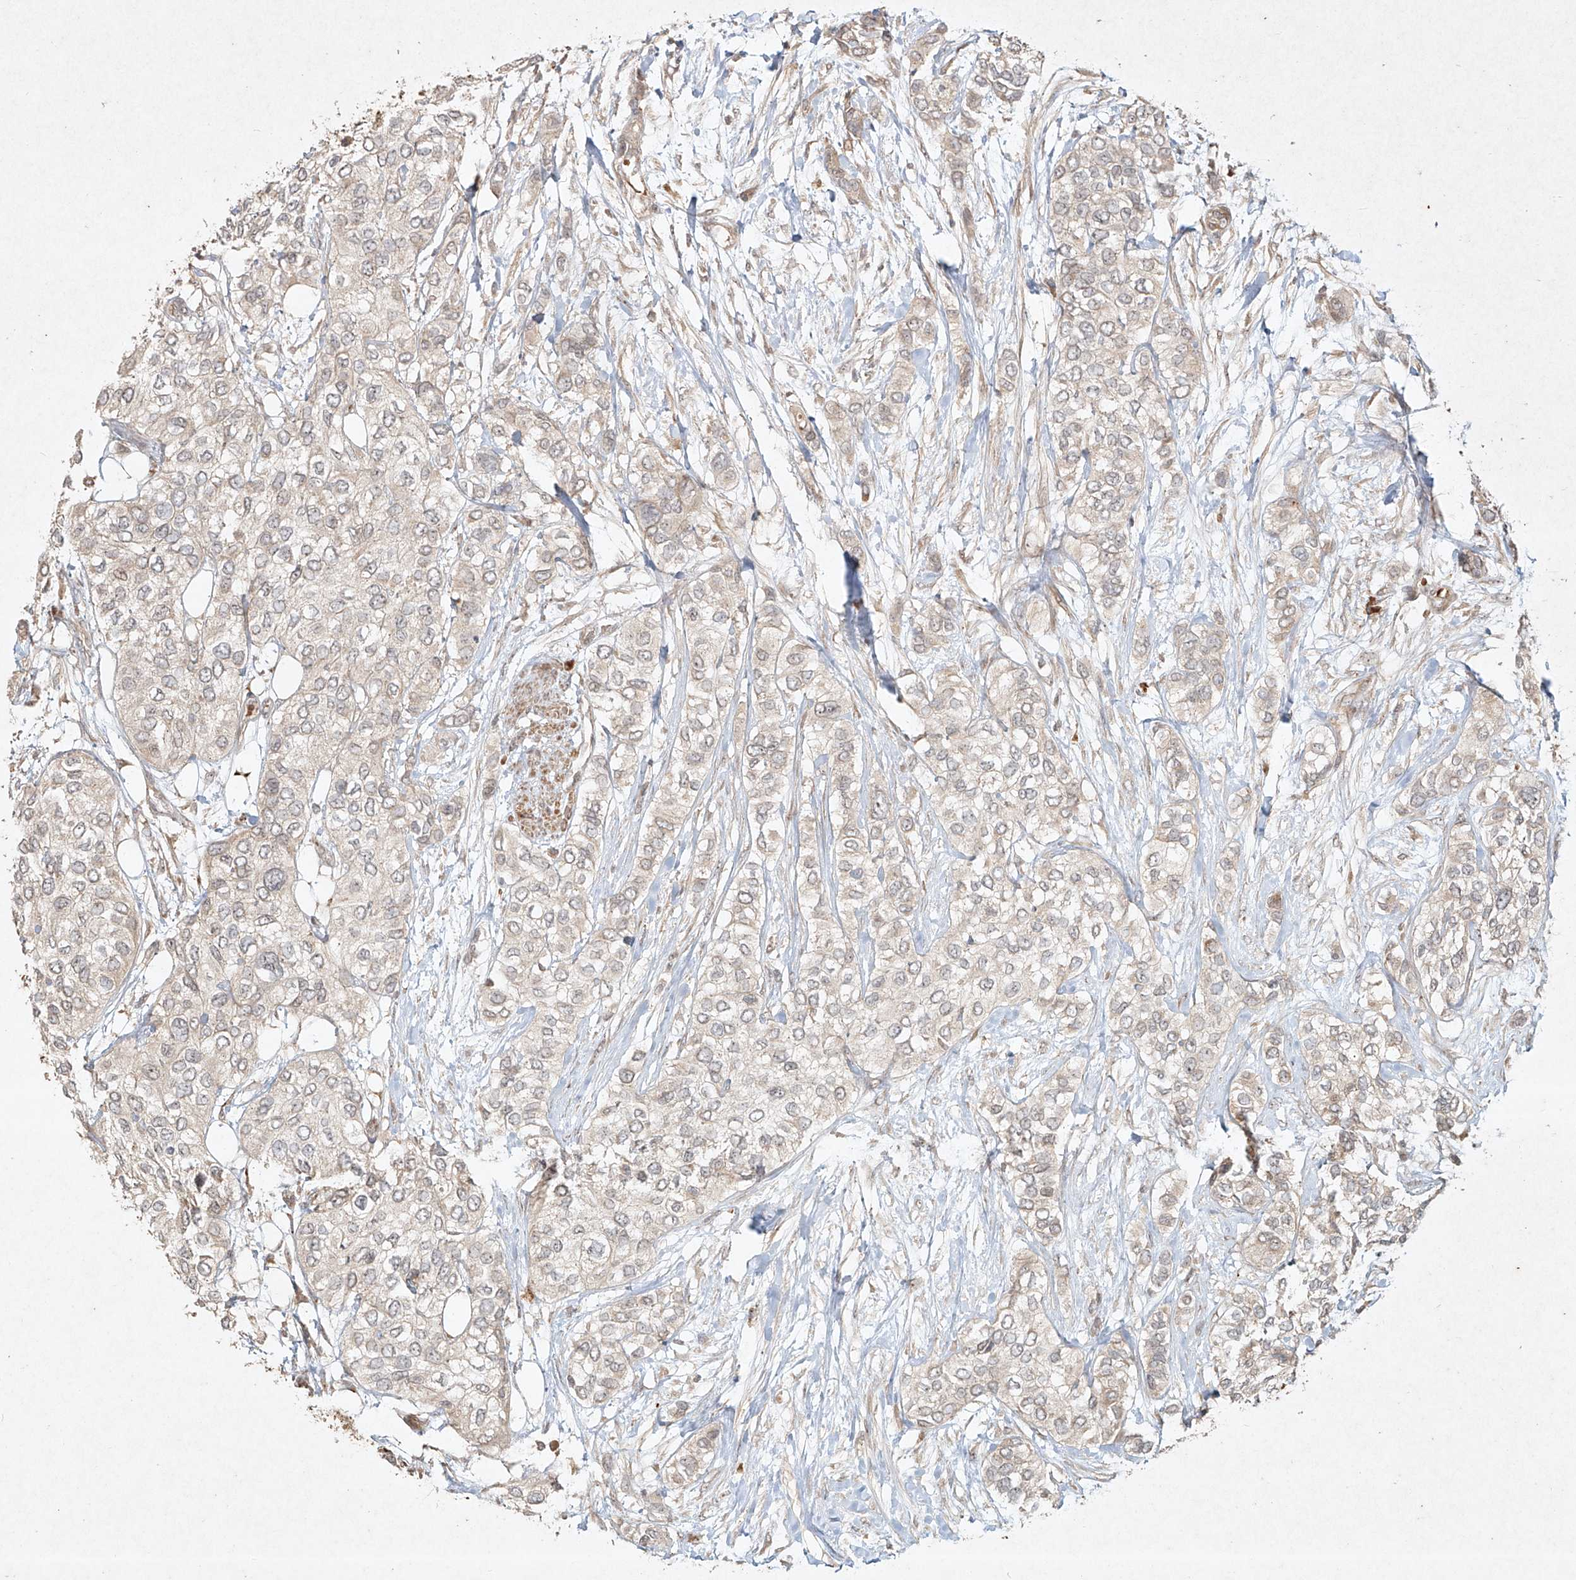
{"staining": {"intensity": "weak", "quantity": "<25%", "location": "cytoplasmic/membranous"}, "tissue": "urothelial cancer", "cell_type": "Tumor cells", "image_type": "cancer", "snomed": [{"axis": "morphology", "description": "Urothelial carcinoma, High grade"}, {"axis": "topography", "description": "Urinary bladder"}], "caption": "This is an immunohistochemistry (IHC) micrograph of urothelial cancer. There is no staining in tumor cells.", "gene": "CYYR1", "patient": {"sex": "female", "age": 56}}